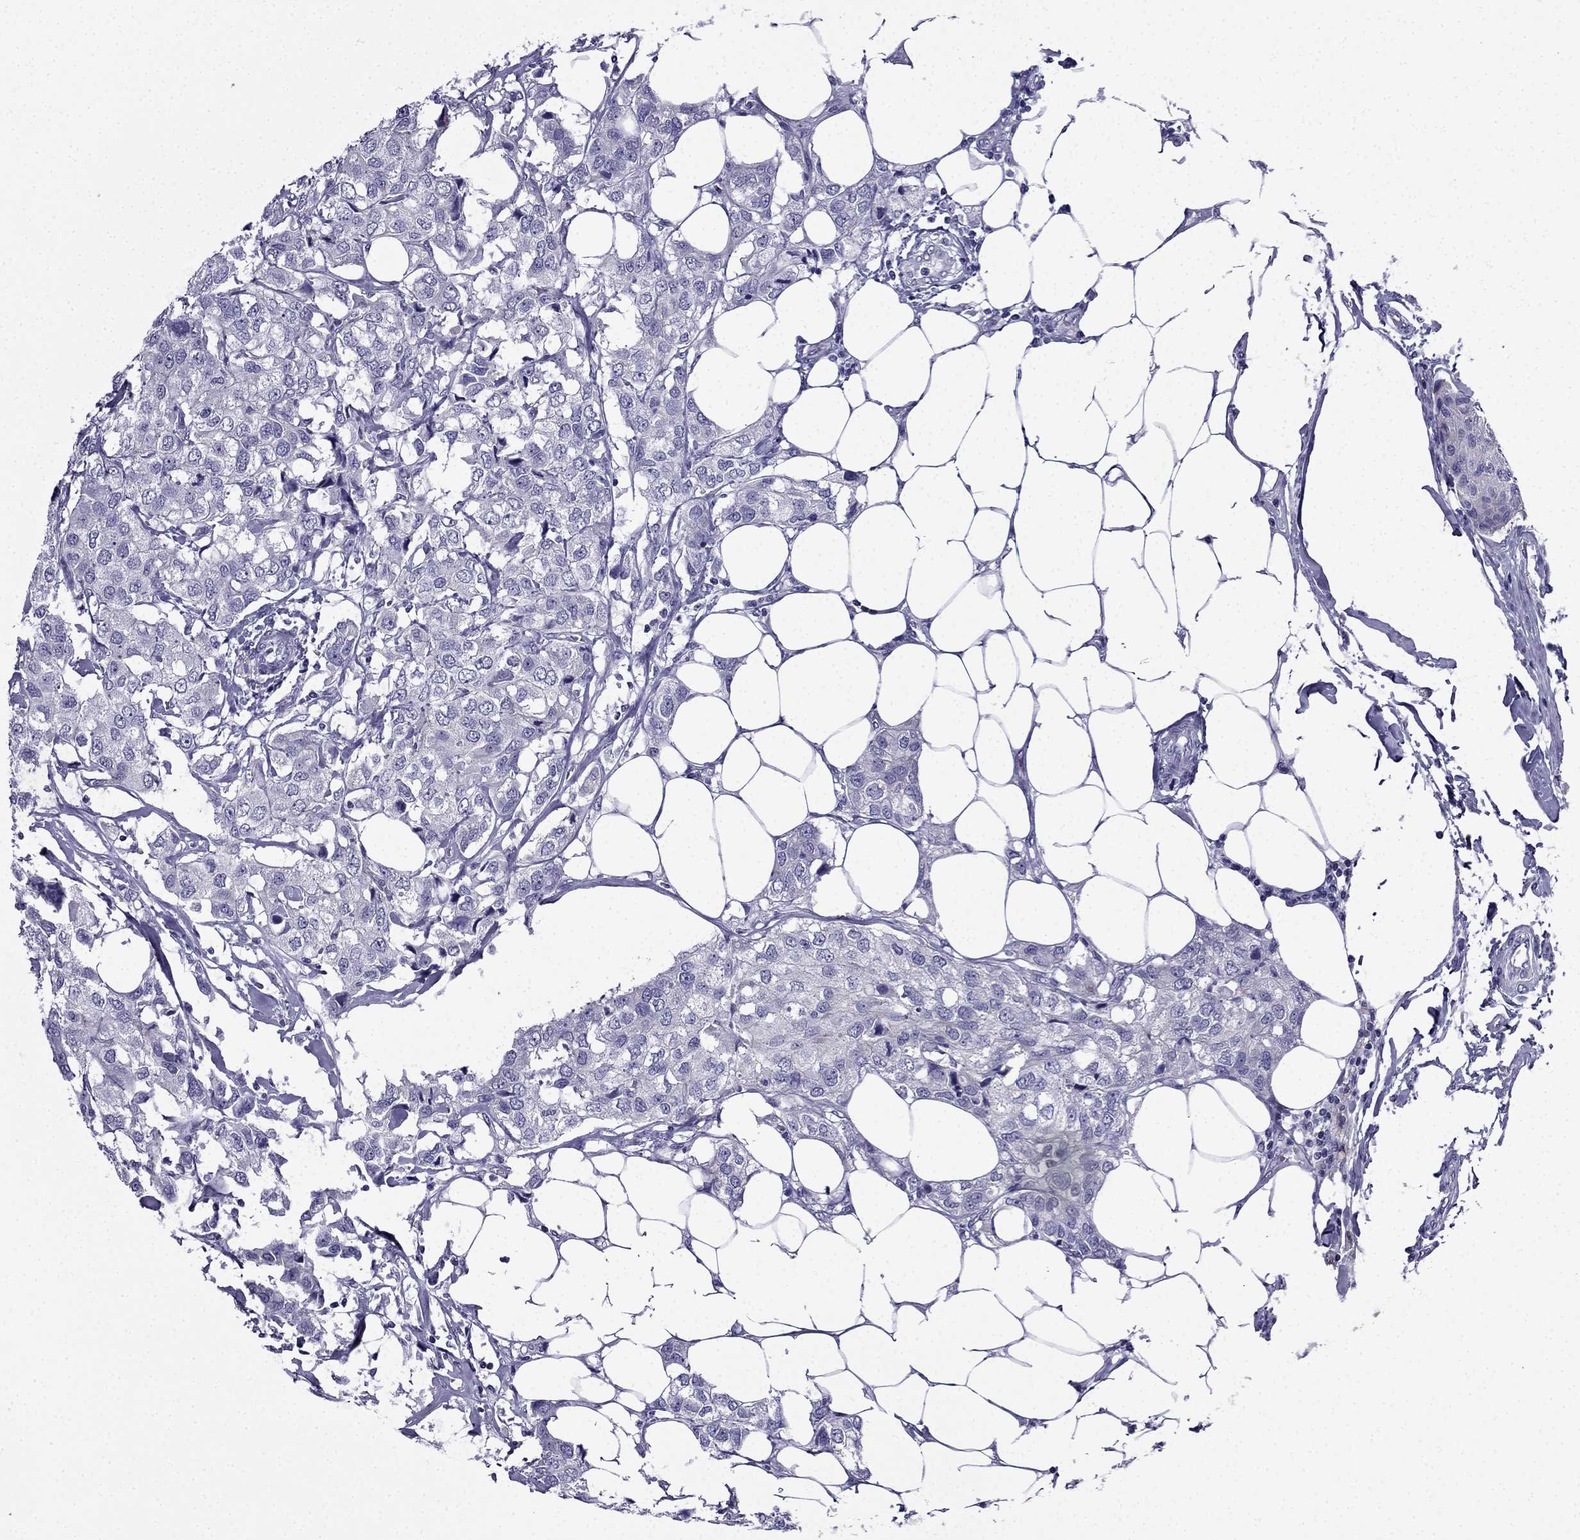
{"staining": {"intensity": "negative", "quantity": "none", "location": "none"}, "tissue": "breast cancer", "cell_type": "Tumor cells", "image_type": "cancer", "snomed": [{"axis": "morphology", "description": "Duct carcinoma"}, {"axis": "topography", "description": "Breast"}], "caption": "Human intraductal carcinoma (breast) stained for a protein using immunohistochemistry (IHC) displays no expression in tumor cells.", "gene": "POM121L12", "patient": {"sex": "female", "age": 80}}